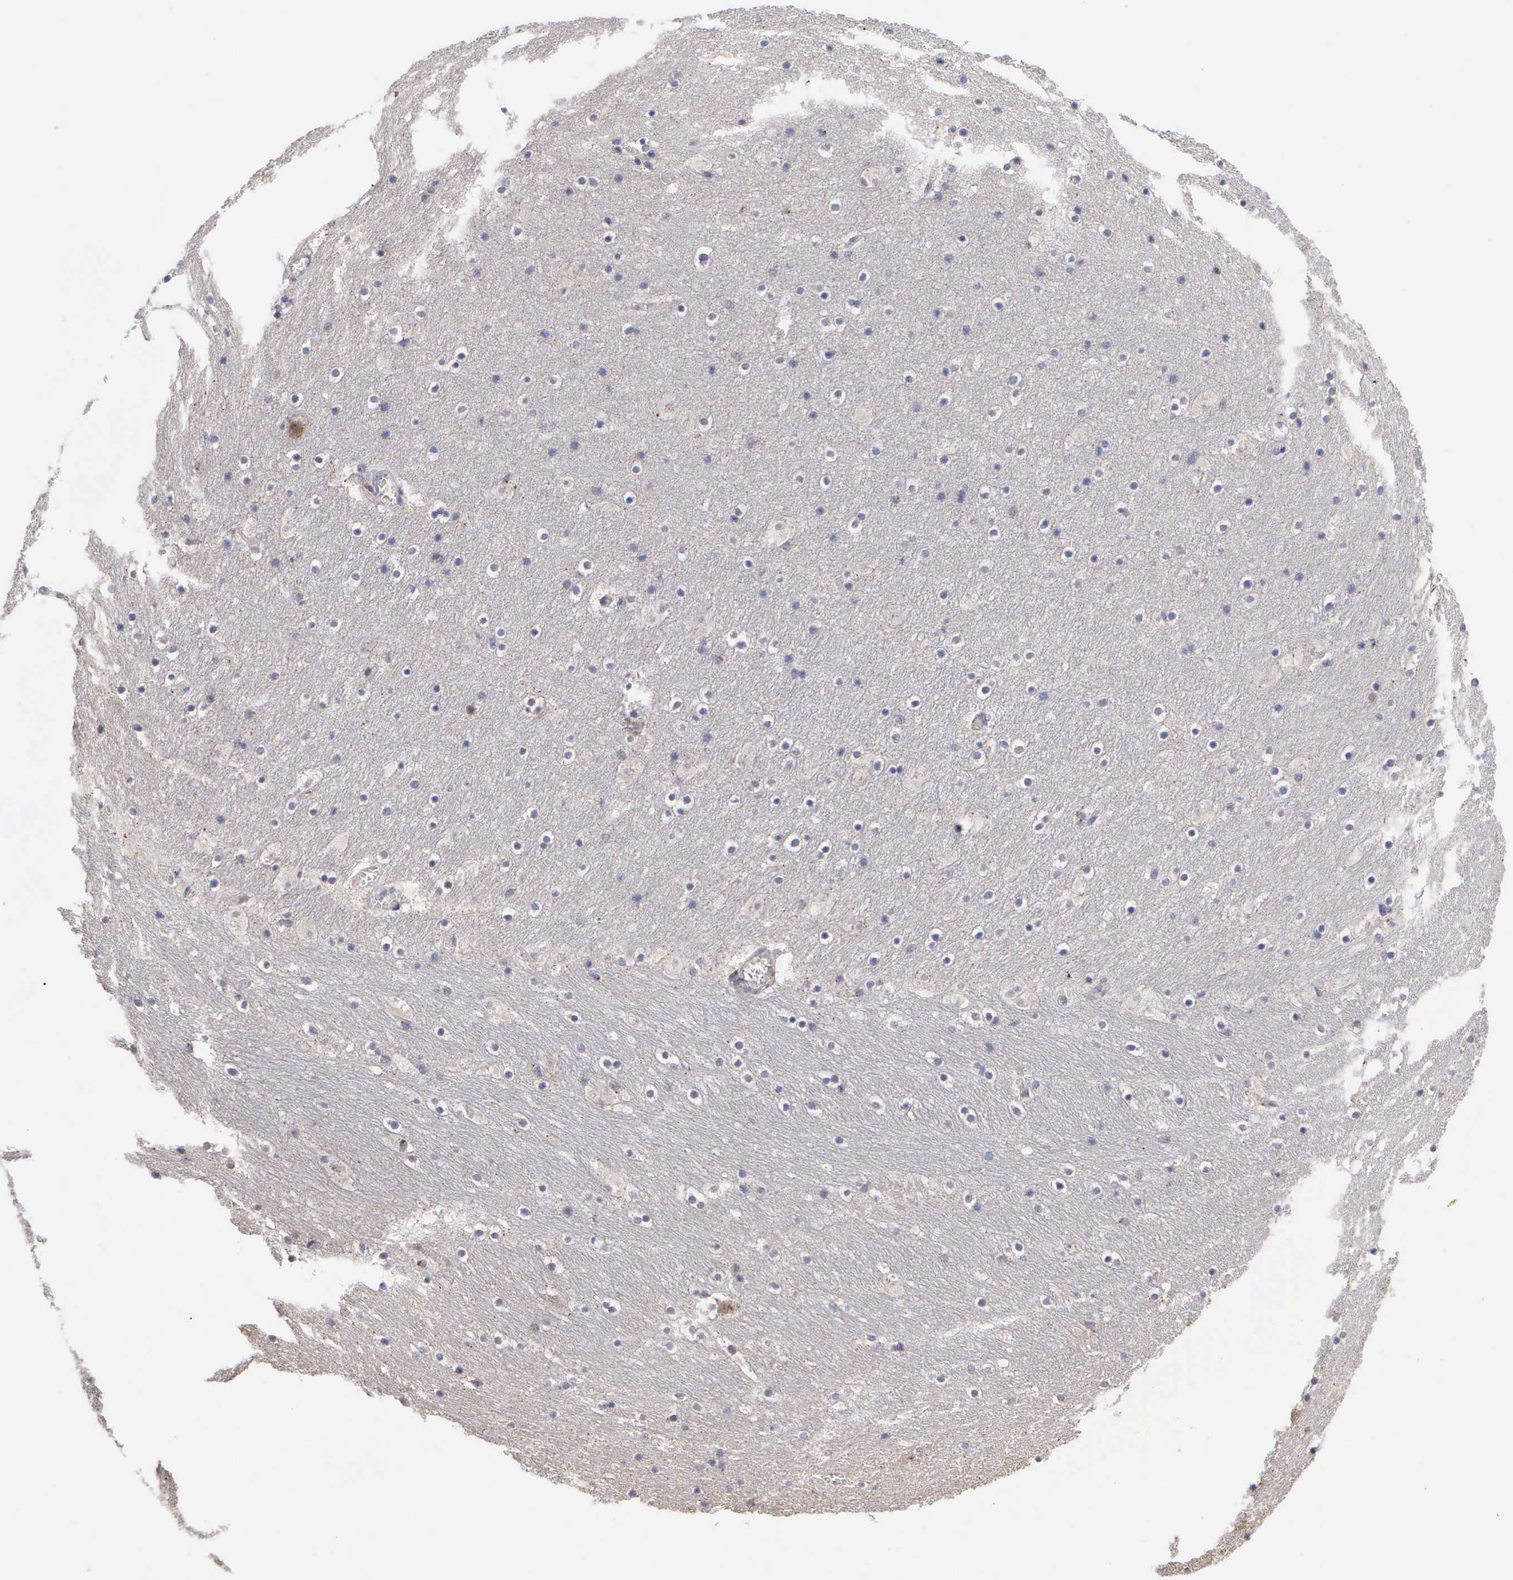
{"staining": {"intensity": "negative", "quantity": "none", "location": "none"}, "tissue": "hippocampus", "cell_type": "Glial cells", "image_type": "normal", "snomed": [{"axis": "morphology", "description": "Normal tissue, NOS"}, {"axis": "topography", "description": "Hippocampus"}], "caption": "A high-resolution photomicrograph shows IHC staining of benign hippocampus, which demonstrates no significant positivity in glial cells. The staining is performed using DAB (3,3'-diaminobenzidine) brown chromogen with nuclei counter-stained in using hematoxylin.", "gene": "KDM6A", "patient": {"sex": "male", "age": 45}}